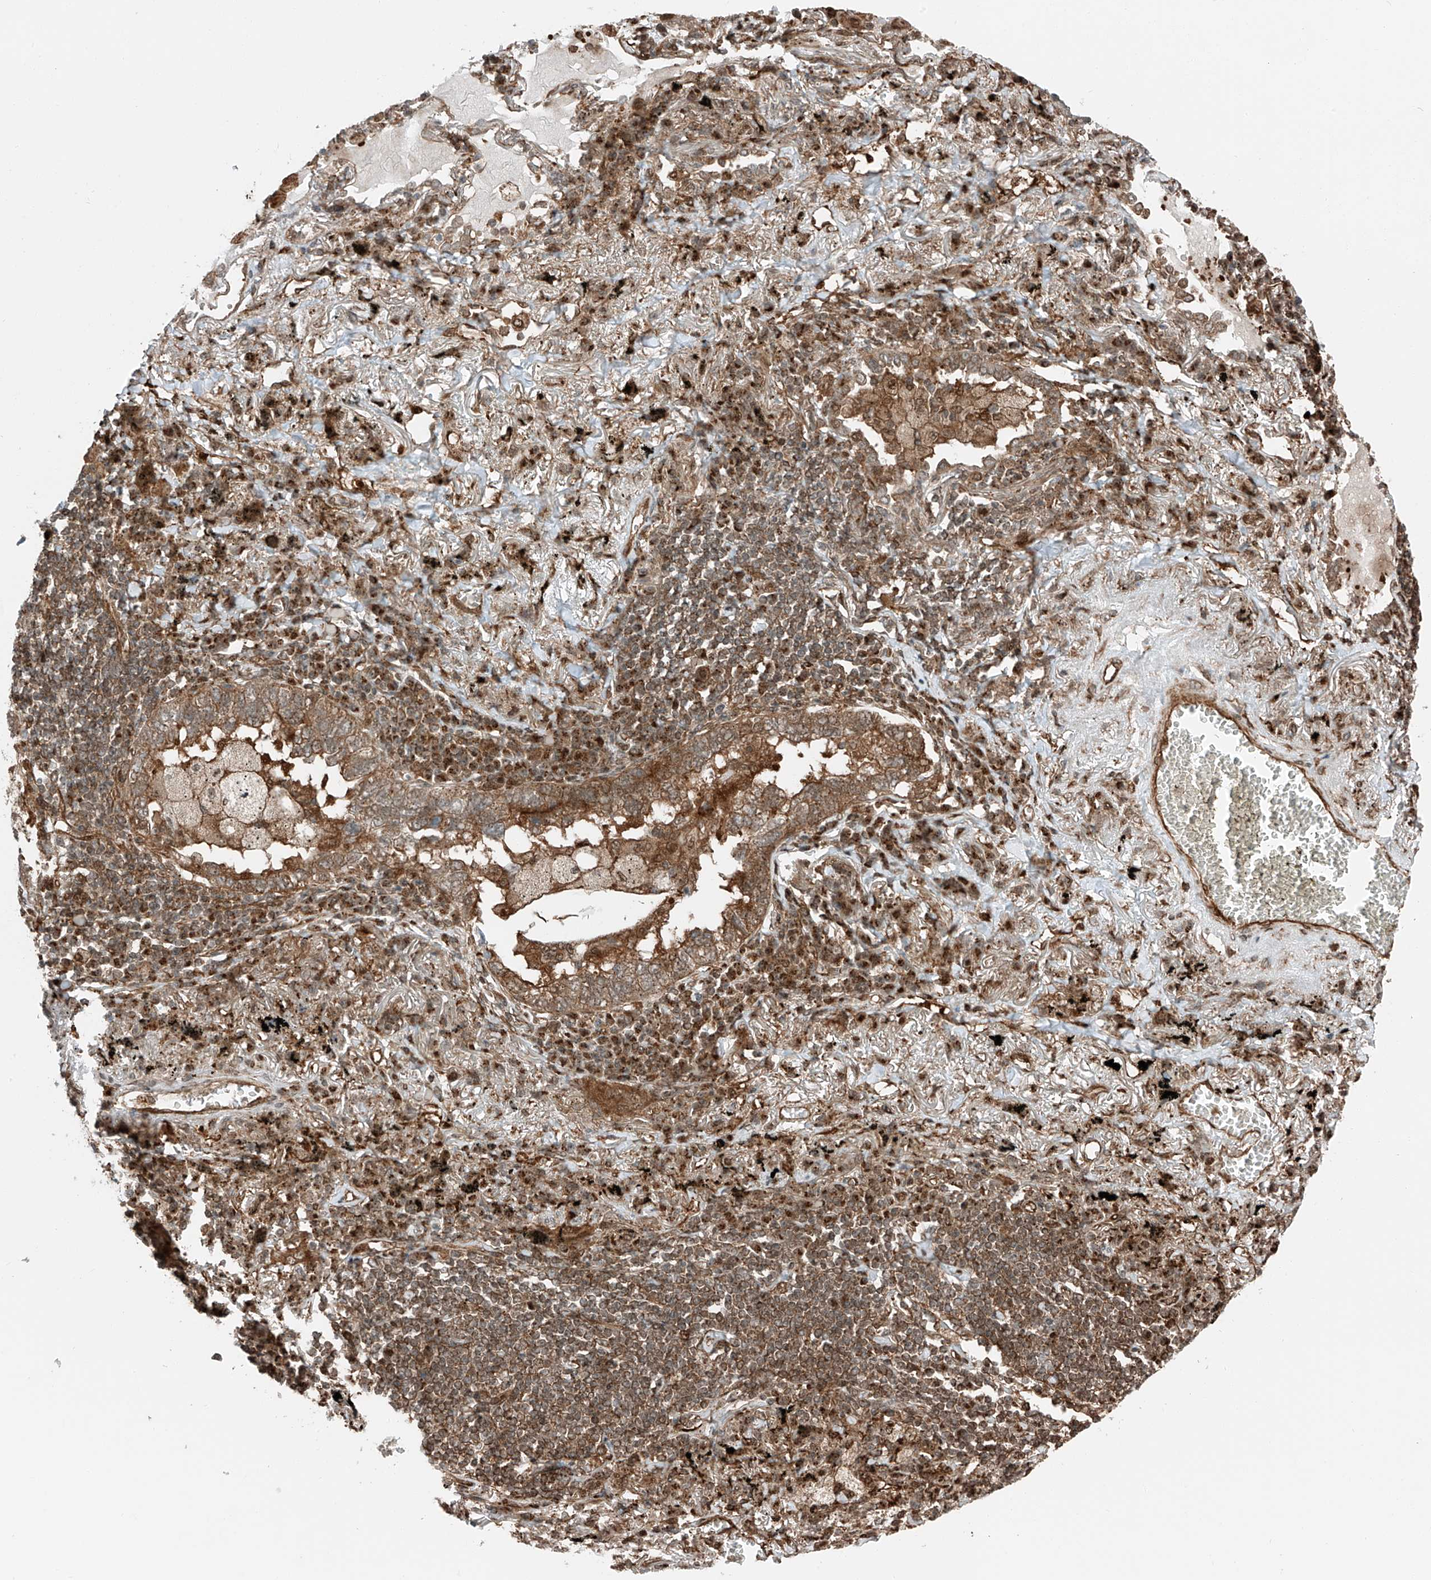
{"staining": {"intensity": "moderate", "quantity": ">75%", "location": "cytoplasmic/membranous"}, "tissue": "lung cancer", "cell_type": "Tumor cells", "image_type": "cancer", "snomed": [{"axis": "morphology", "description": "Adenocarcinoma, NOS"}, {"axis": "topography", "description": "Lung"}], "caption": "Immunohistochemical staining of human lung cancer (adenocarcinoma) demonstrates medium levels of moderate cytoplasmic/membranous staining in approximately >75% of tumor cells.", "gene": "USP48", "patient": {"sex": "male", "age": 65}}